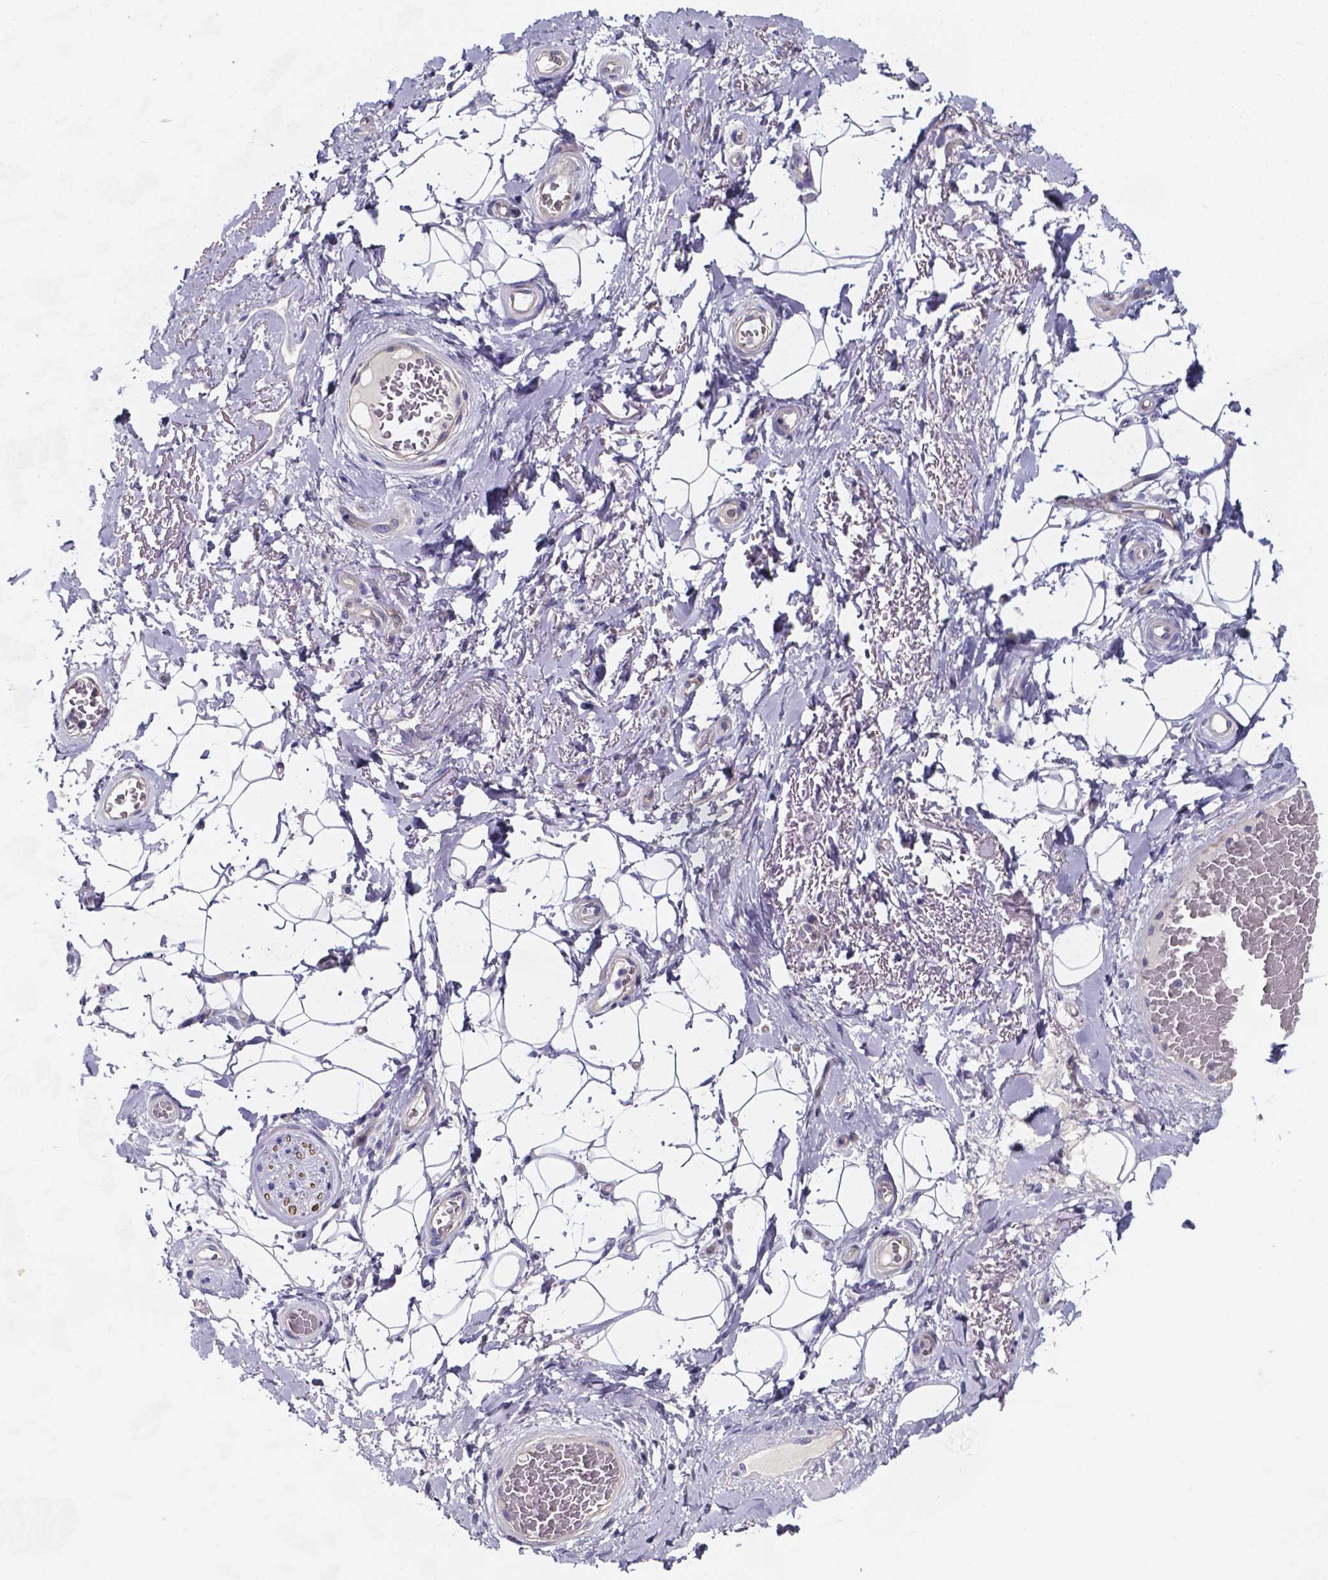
{"staining": {"intensity": "negative", "quantity": "none", "location": "none"}, "tissue": "adipose tissue", "cell_type": "Adipocytes", "image_type": "normal", "snomed": [{"axis": "morphology", "description": "Normal tissue, NOS"}, {"axis": "topography", "description": "Anal"}, {"axis": "topography", "description": "Peripheral nerve tissue"}], "caption": "Adipose tissue stained for a protein using IHC shows no staining adipocytes.", "gene": "CACNG8", "patient": {"sex": "male", "age": 53}}